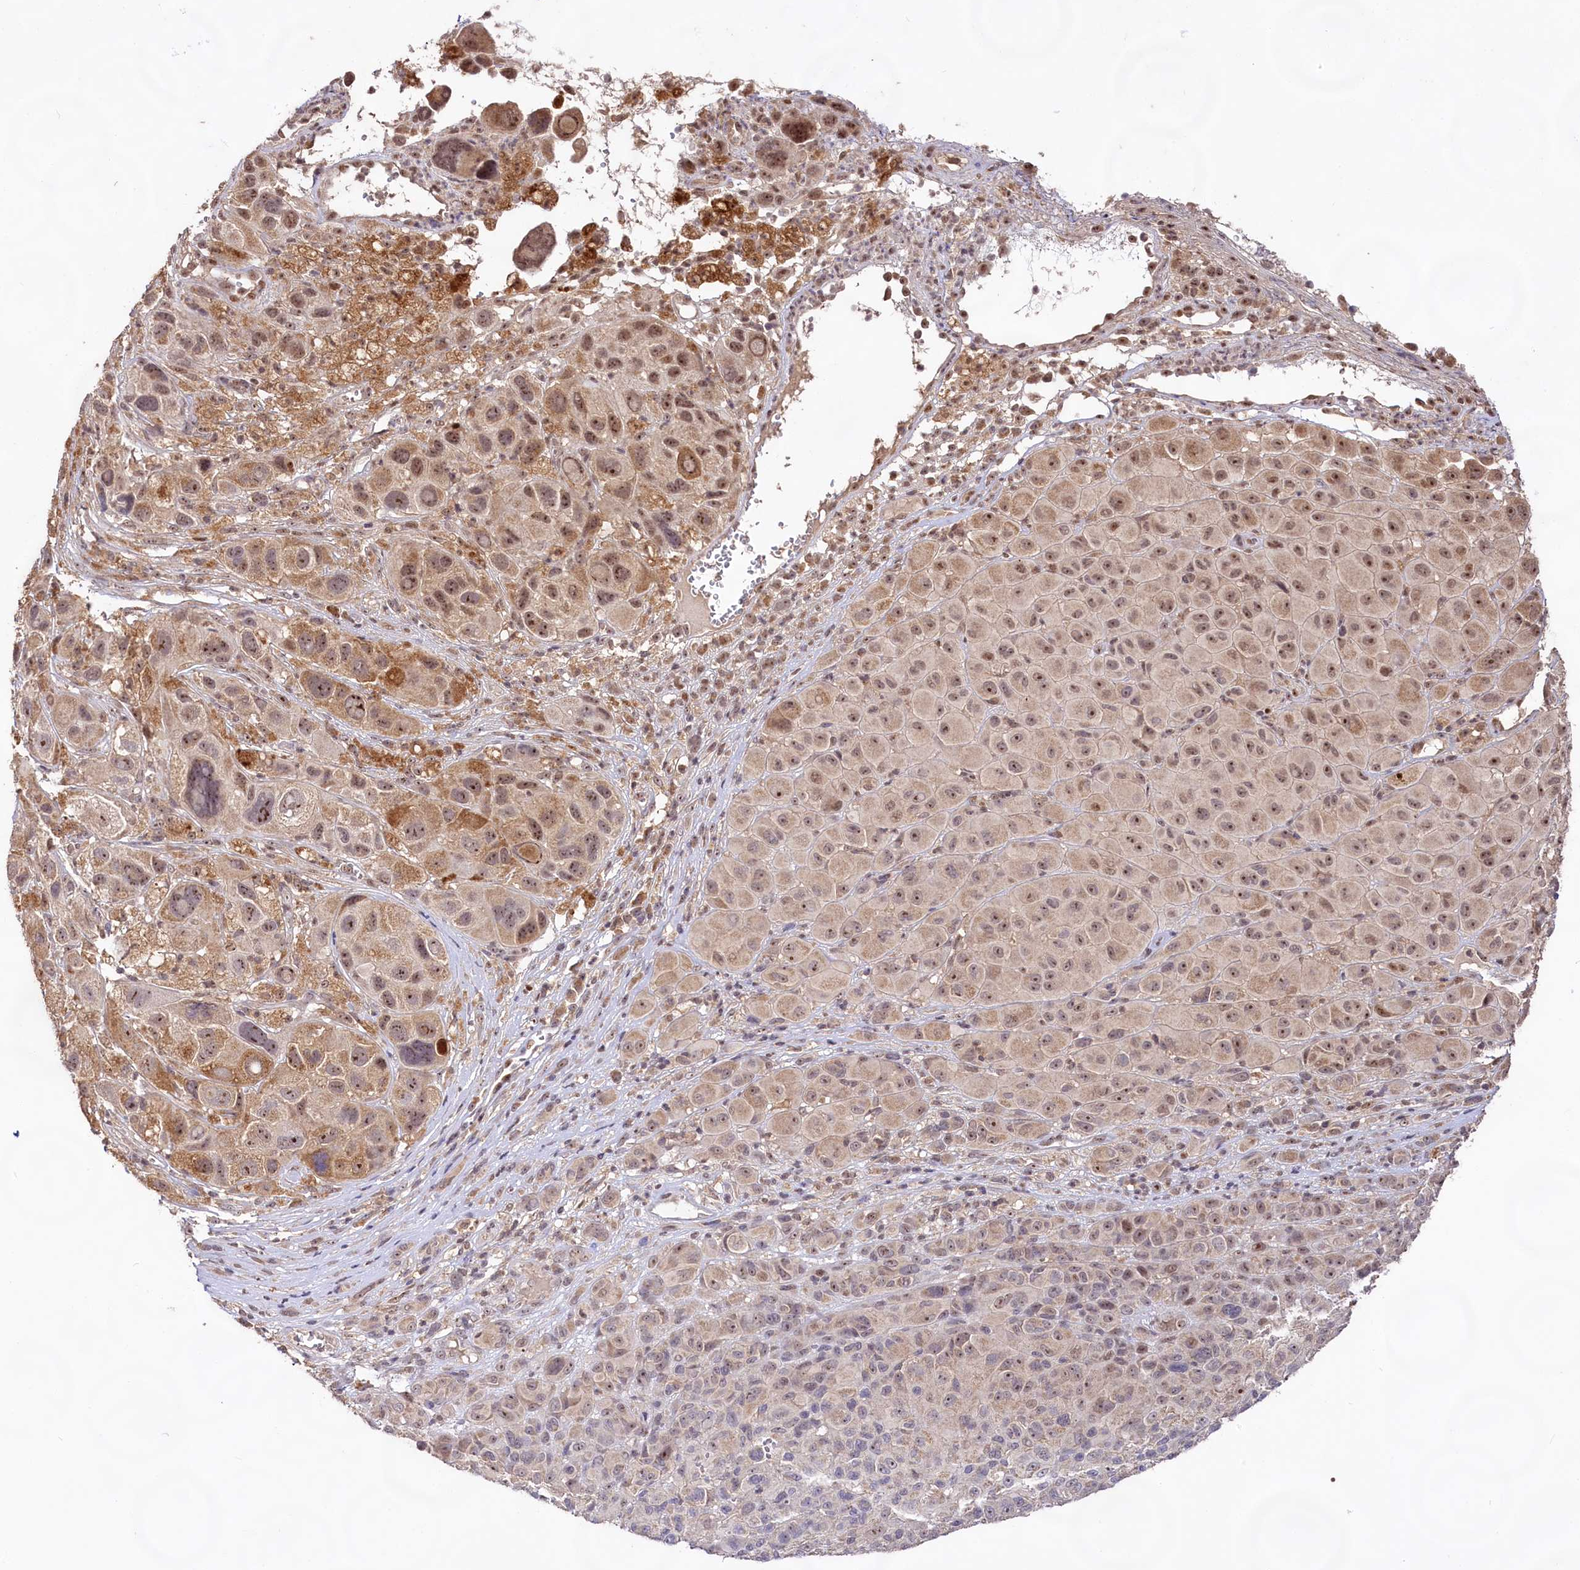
{"staining": {"intensity": "moderate", "quantity": ">75%", "location": "cytoplasmic/membranous,nuclear"}, "tissue": "melanoma", "cell_type": "Tumor cells", "image_type": "cancer", "snomed": [{"axis": "morphology", "description": "Malignant melanoma, NOS"}, {"axis": "topography", "description": "Skin of trunk"}], "caption": "A high-resolution photomicrograph shows IHC staining of melanoma, which shows moderate cytoplasmic/membranous and nuclear positivity in about >75% of tumor cells.", "gene": "RRP8", "patient": {"sex": "male", "age": 71}}